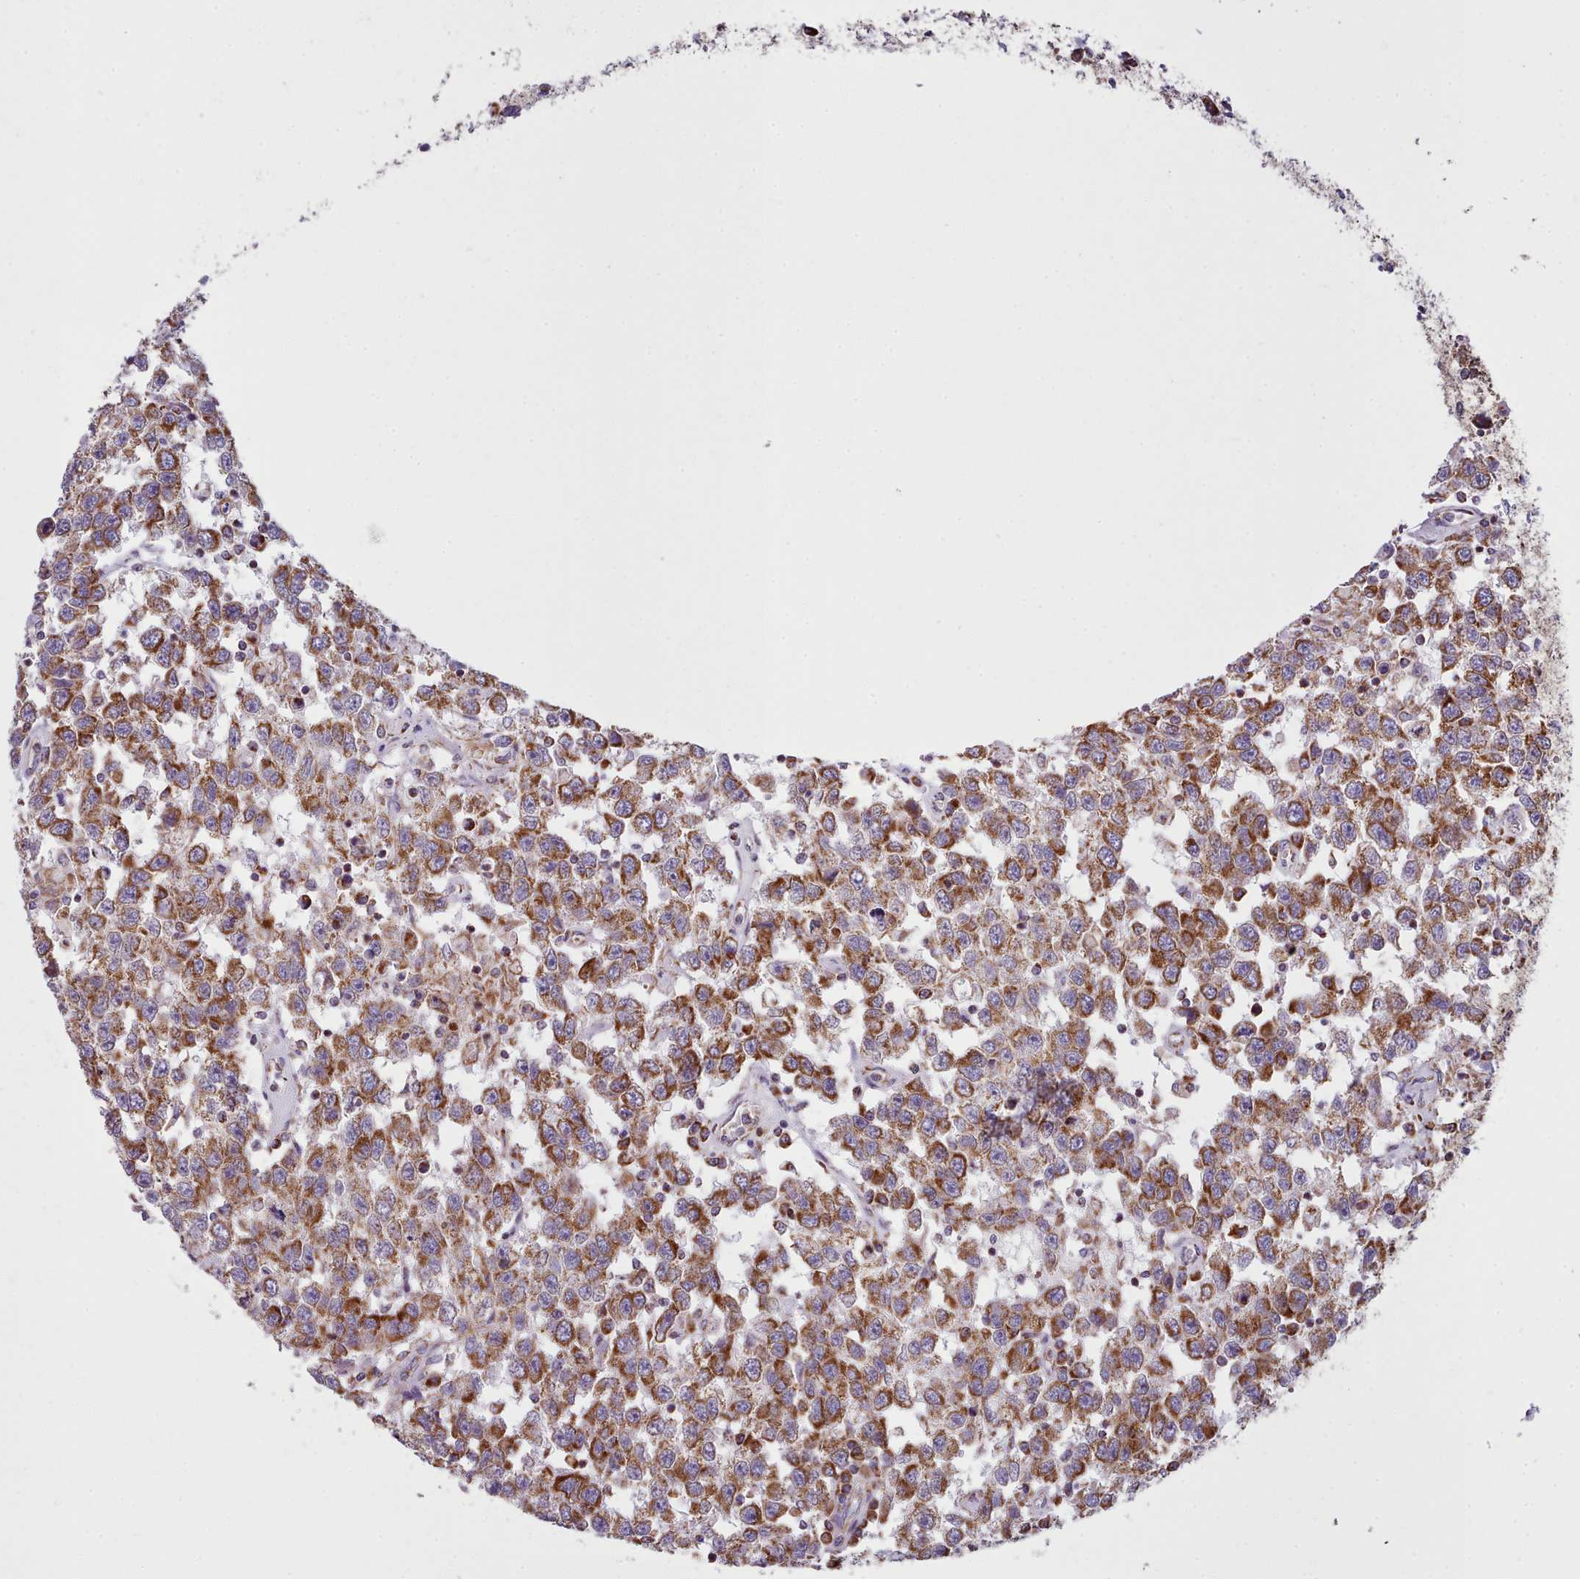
{"staining": {"intensity": "strong", "quantity": ">75%", "location": "cytoplasmic/membranous"}, "tissue": "testis cancer", "cell_type": "Tumor cells", "image_type": "cancer", "snomed": [{"axis": "morphology", "description": "Seminoma, NOS"}, {"axis": "topography", "description": "Testis"}], "caption": "This photomicrograph demonstrates immunohistochemistry staining of testis seminoma, with high strong cytoplasmic/membranous expression in about >75% of tumor cells.", "gene": "SRP54", "patient": {"sex": "male", "age": 41}}